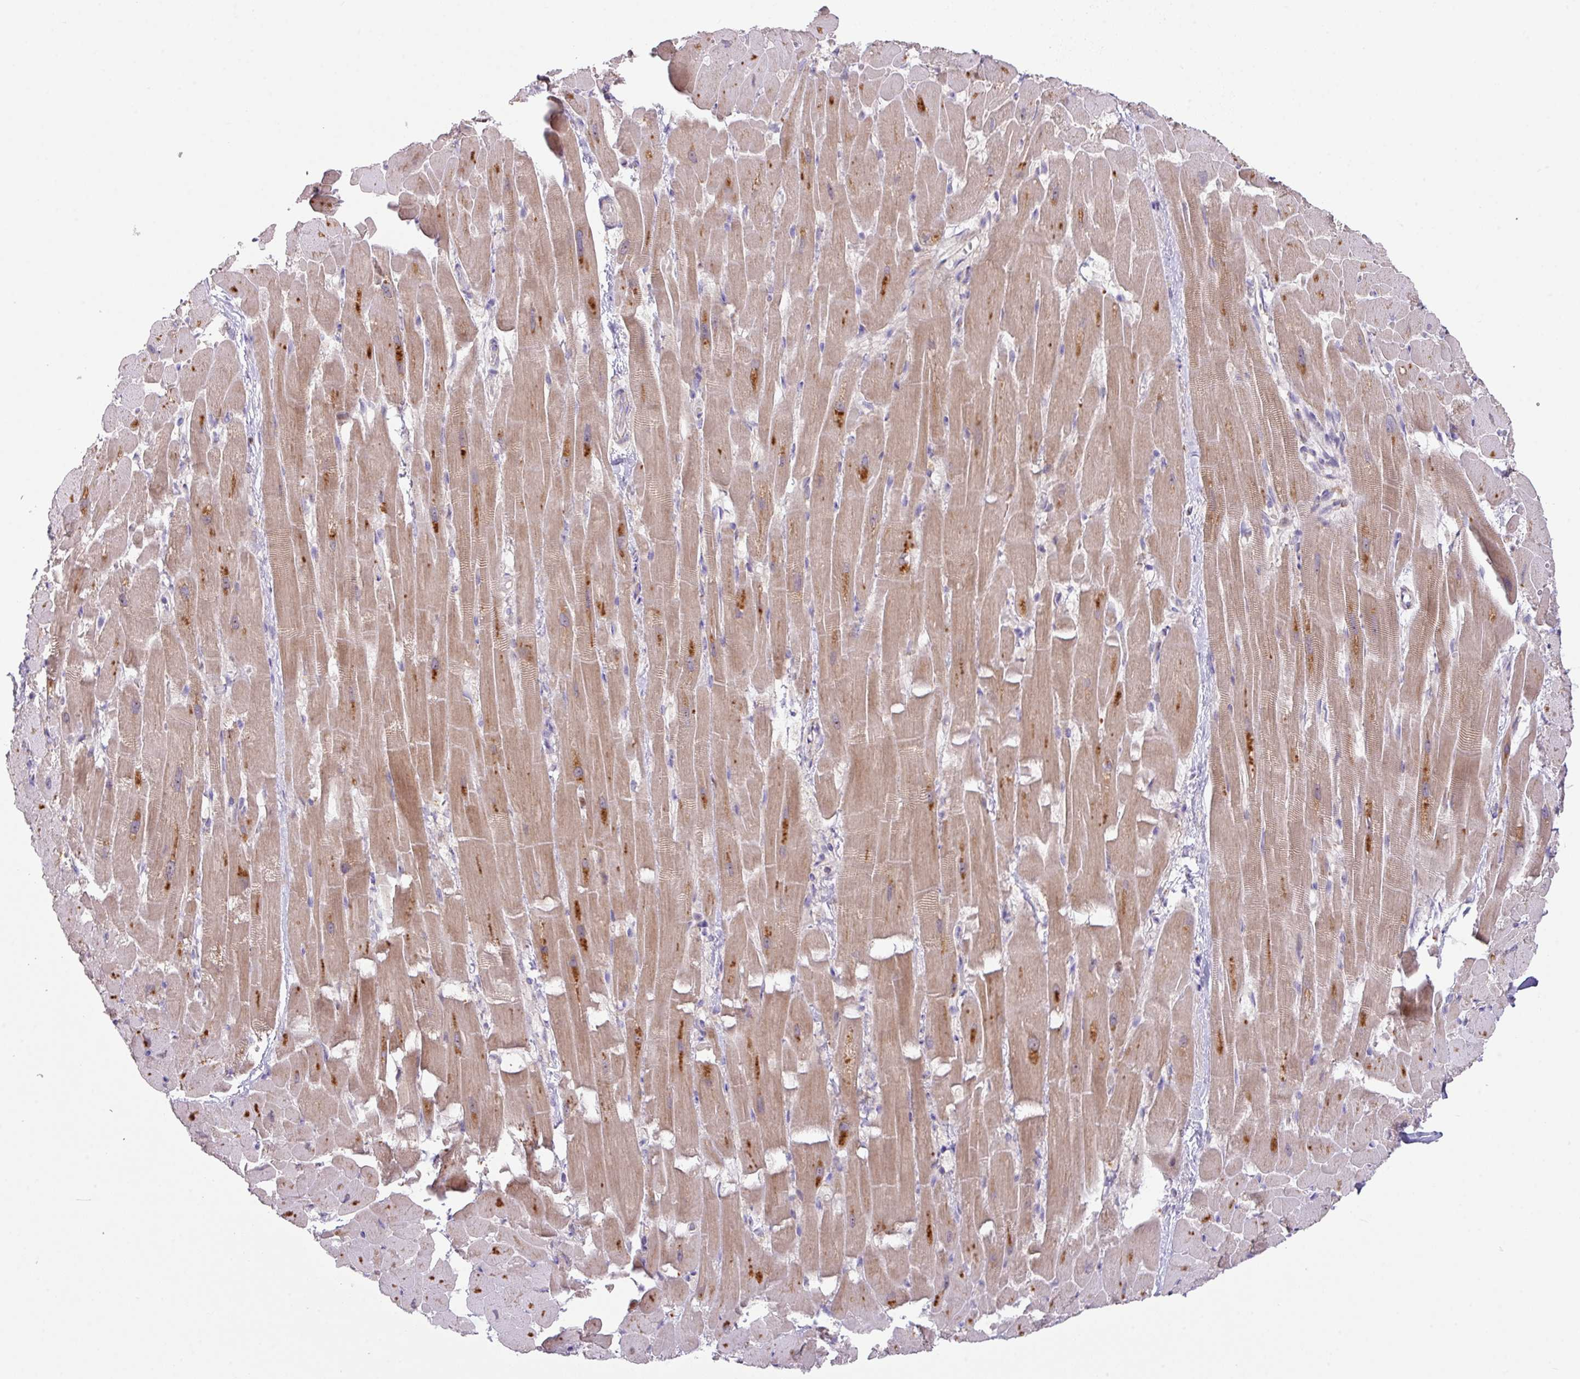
{"staining": {"intensity": "moderate", "quantity": ">75%", "location": "cytoplasmic/membranous"}, "tissue": "heart muscle", "cell_type": "Cardiomyocytes", "image_type": "normal", "snomed": [{"axis": "morphology", "description": "Normal tissue, NOS"}, {"axis": "topography", "description": "Heart"}], "caption": "Immunohistochemistry (IHC) staining of normal heart muscle, which displays medium levels of moderate cytoplasmic/membranous positivity in about >75% of cardiomyocytes indicating moderate cytoplasmic/membranous protein positivity. The staining was performed using DAB (brown) for protein detection and nuclei were counterstained in hematoxylin (blue).", "gene": "ZNF394", "patient": {"sex": "male", "age": 37}}